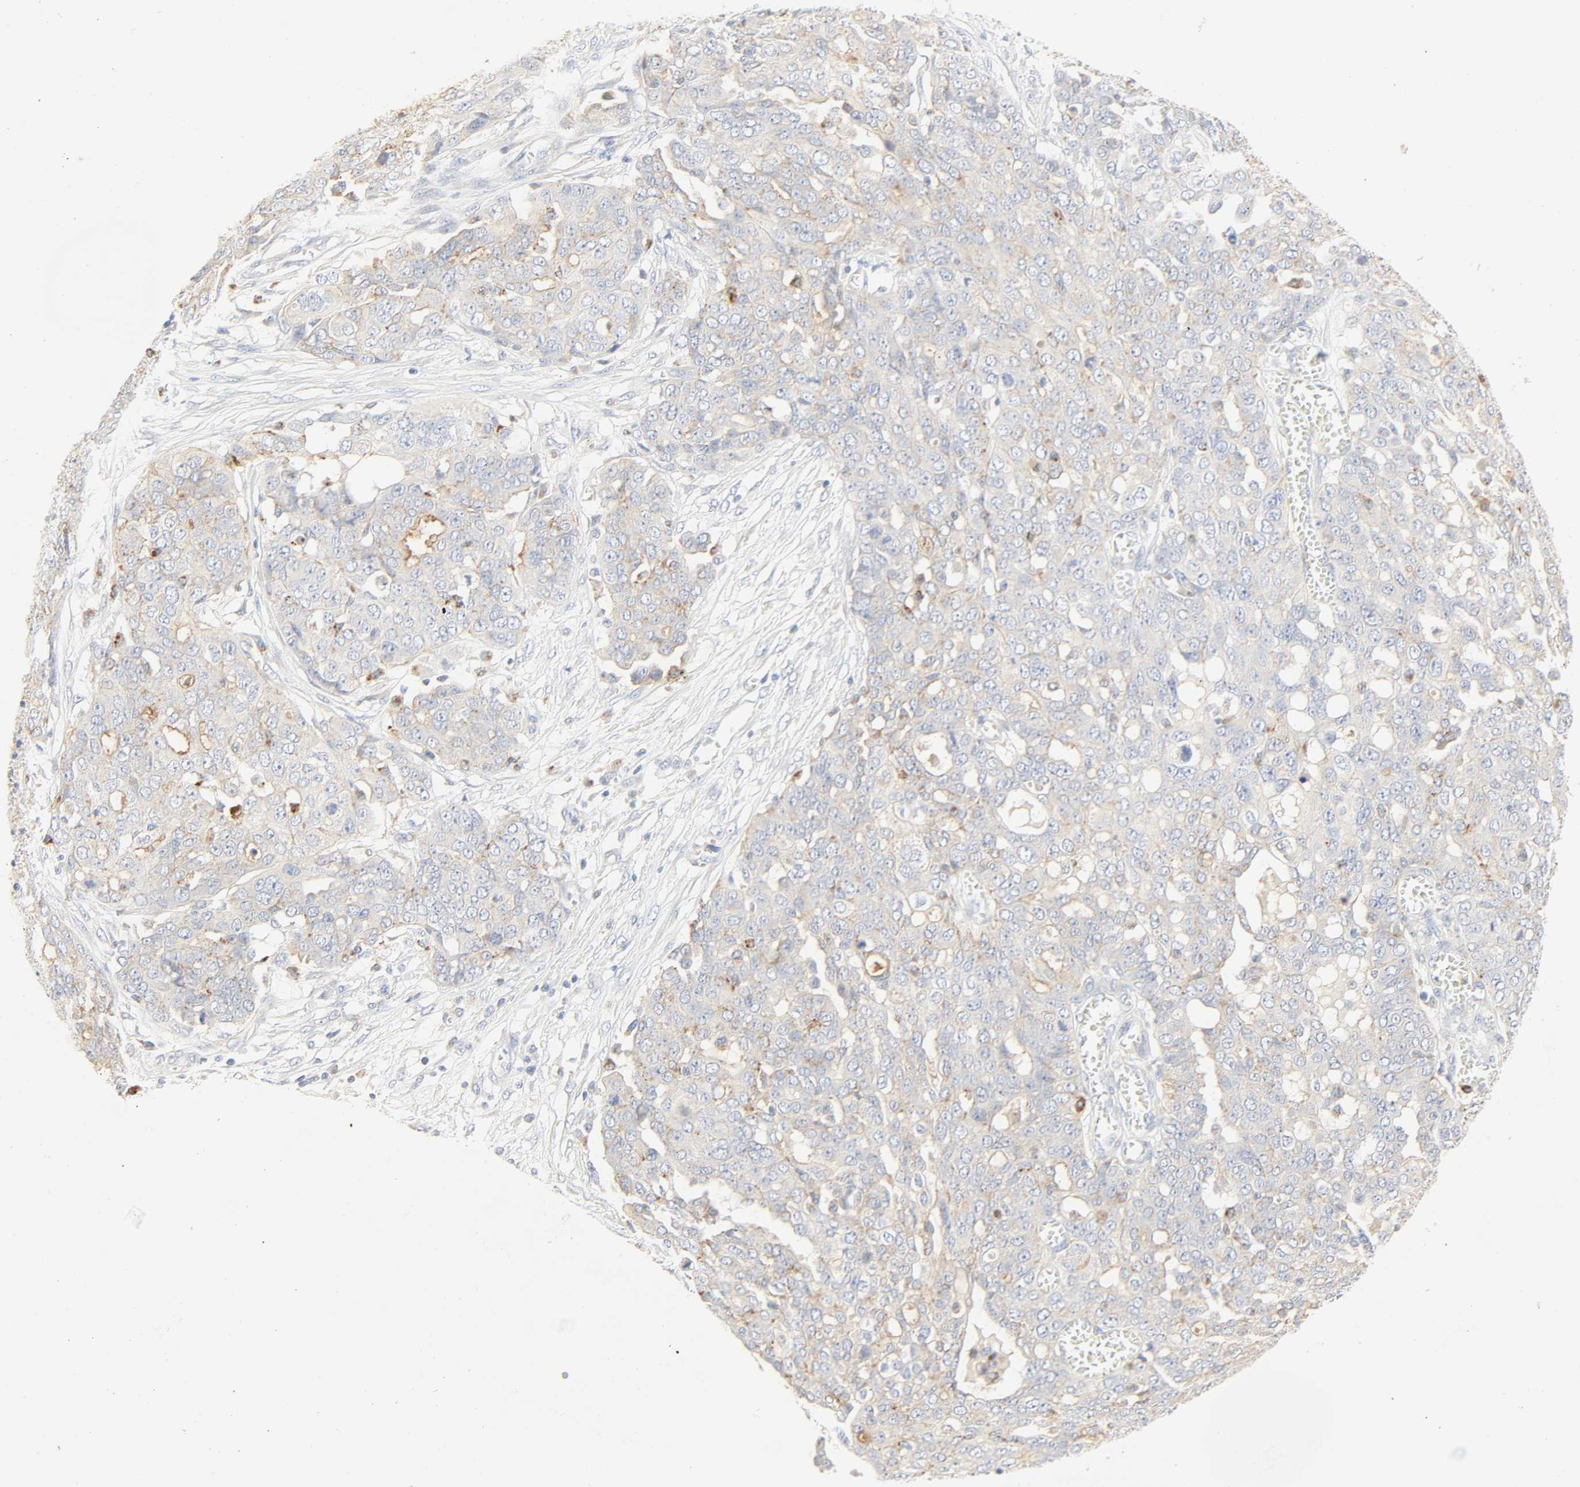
{"staining": {"intensity": "weak", "quantity": "<25%", "location": "cytoplasmic/membranous"}, "tissue": "ovarian cancer", "cell_type": "Tumor cells", "image_type": "cancer", "snomed": [{"axis": "morphology", "description": "Cystadenocarcinoma, serous, NOS"}, {"axis": "topography", "description": "Soft tissue"}, {"axis": "topography", "description": "Ovary"}], "caption": "High power microscopy image of an immunohistochemistry (IHC) photomicrograph of ovarian cancer, revealing no significant positivity in tumor cells.", "gene": "CAMK2A", "patient": {"sex": "female", "age": 57}}